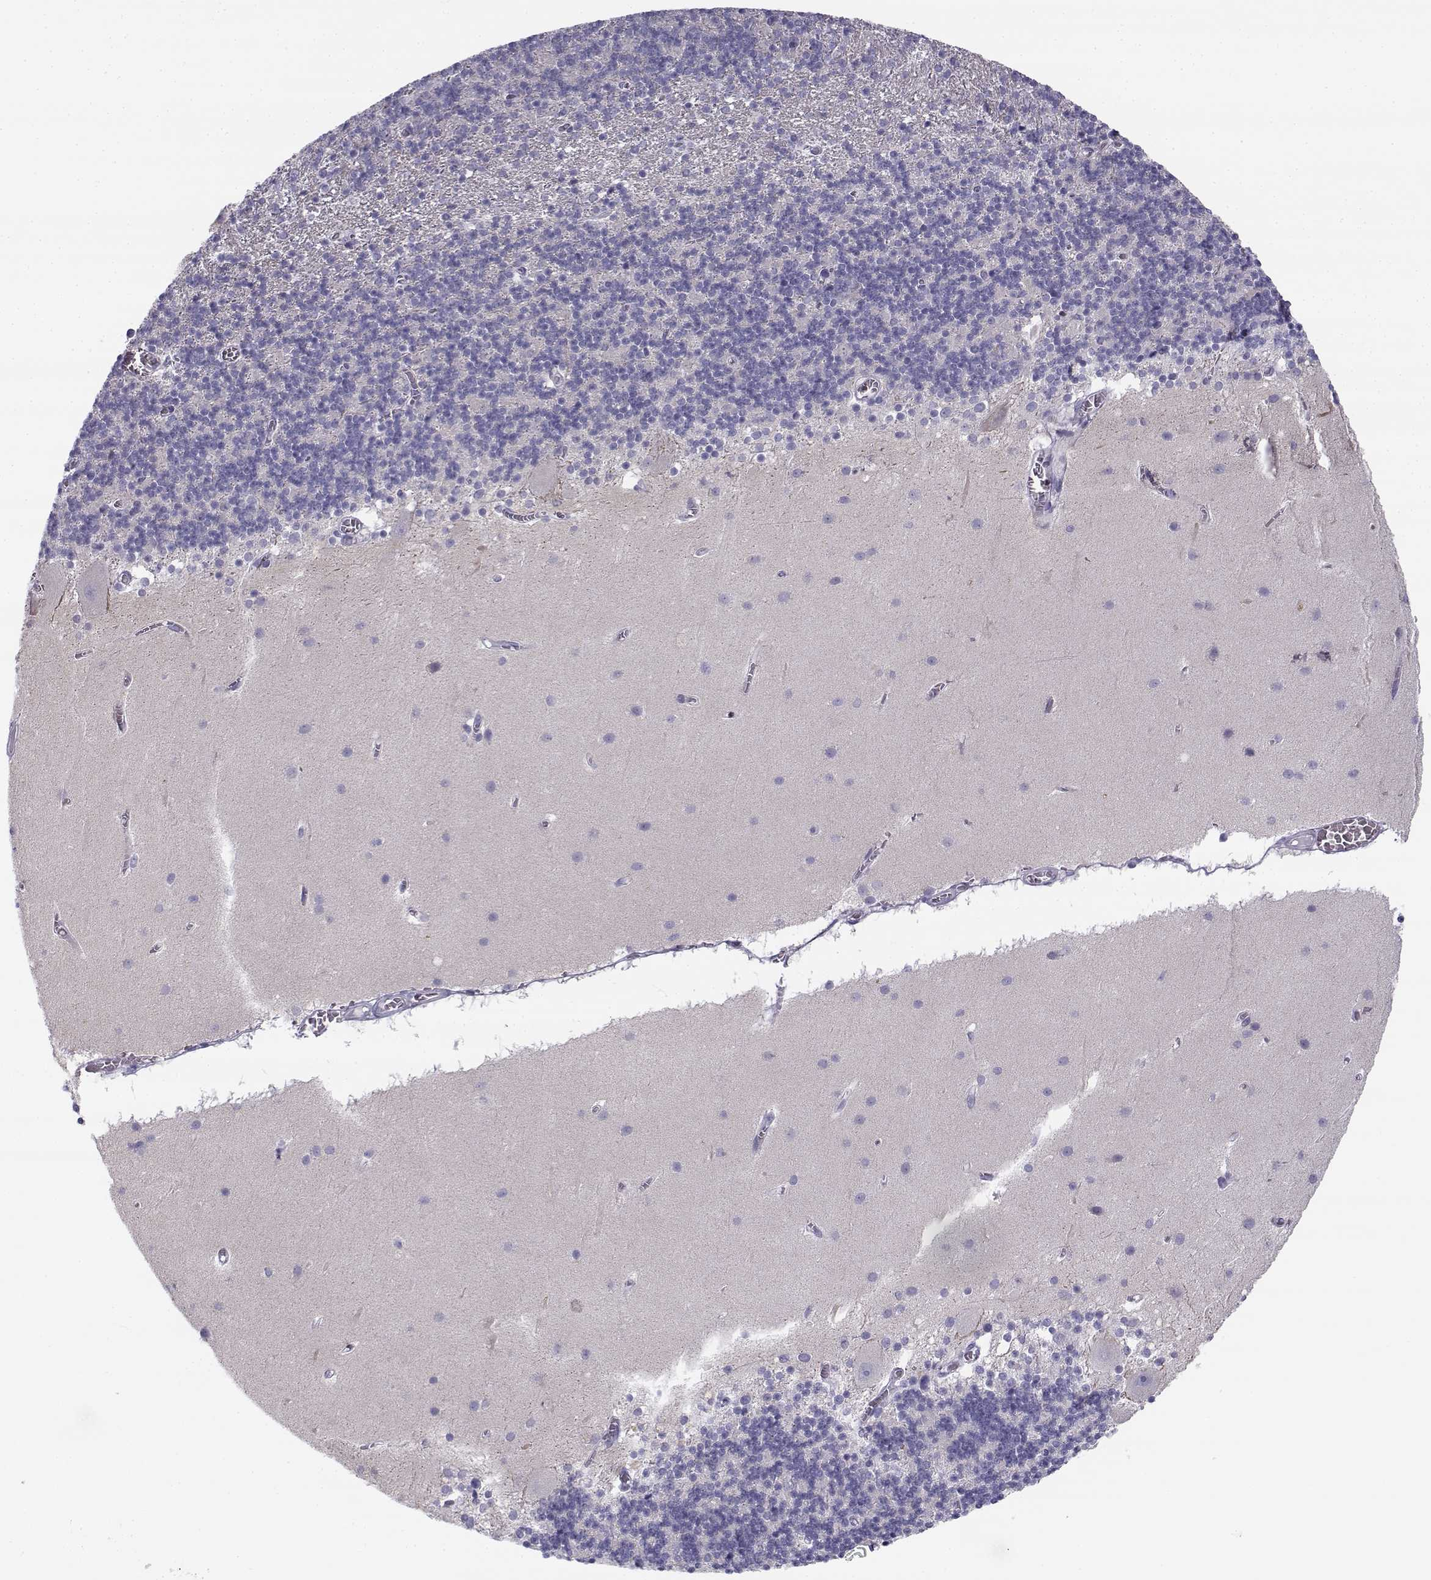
{"staining": {"intensity": "negative", "quantity": "none", "location": "none"}, "tissue": "cerebellum", "cell_type": "Cells in granular layer", "image_type": "normal", "snomed": [{"axis": "morphology", "description": "Normal tissue, NOS"}, {"axis": "topography", "description": "Cerebellum"}], "caption": "Immunohistochemistry of benign human cerebellum exhibits no positivity in cells in granular layer.", "gene": "CREB3L3", "patient": {"sex": "male", "age": 70}}